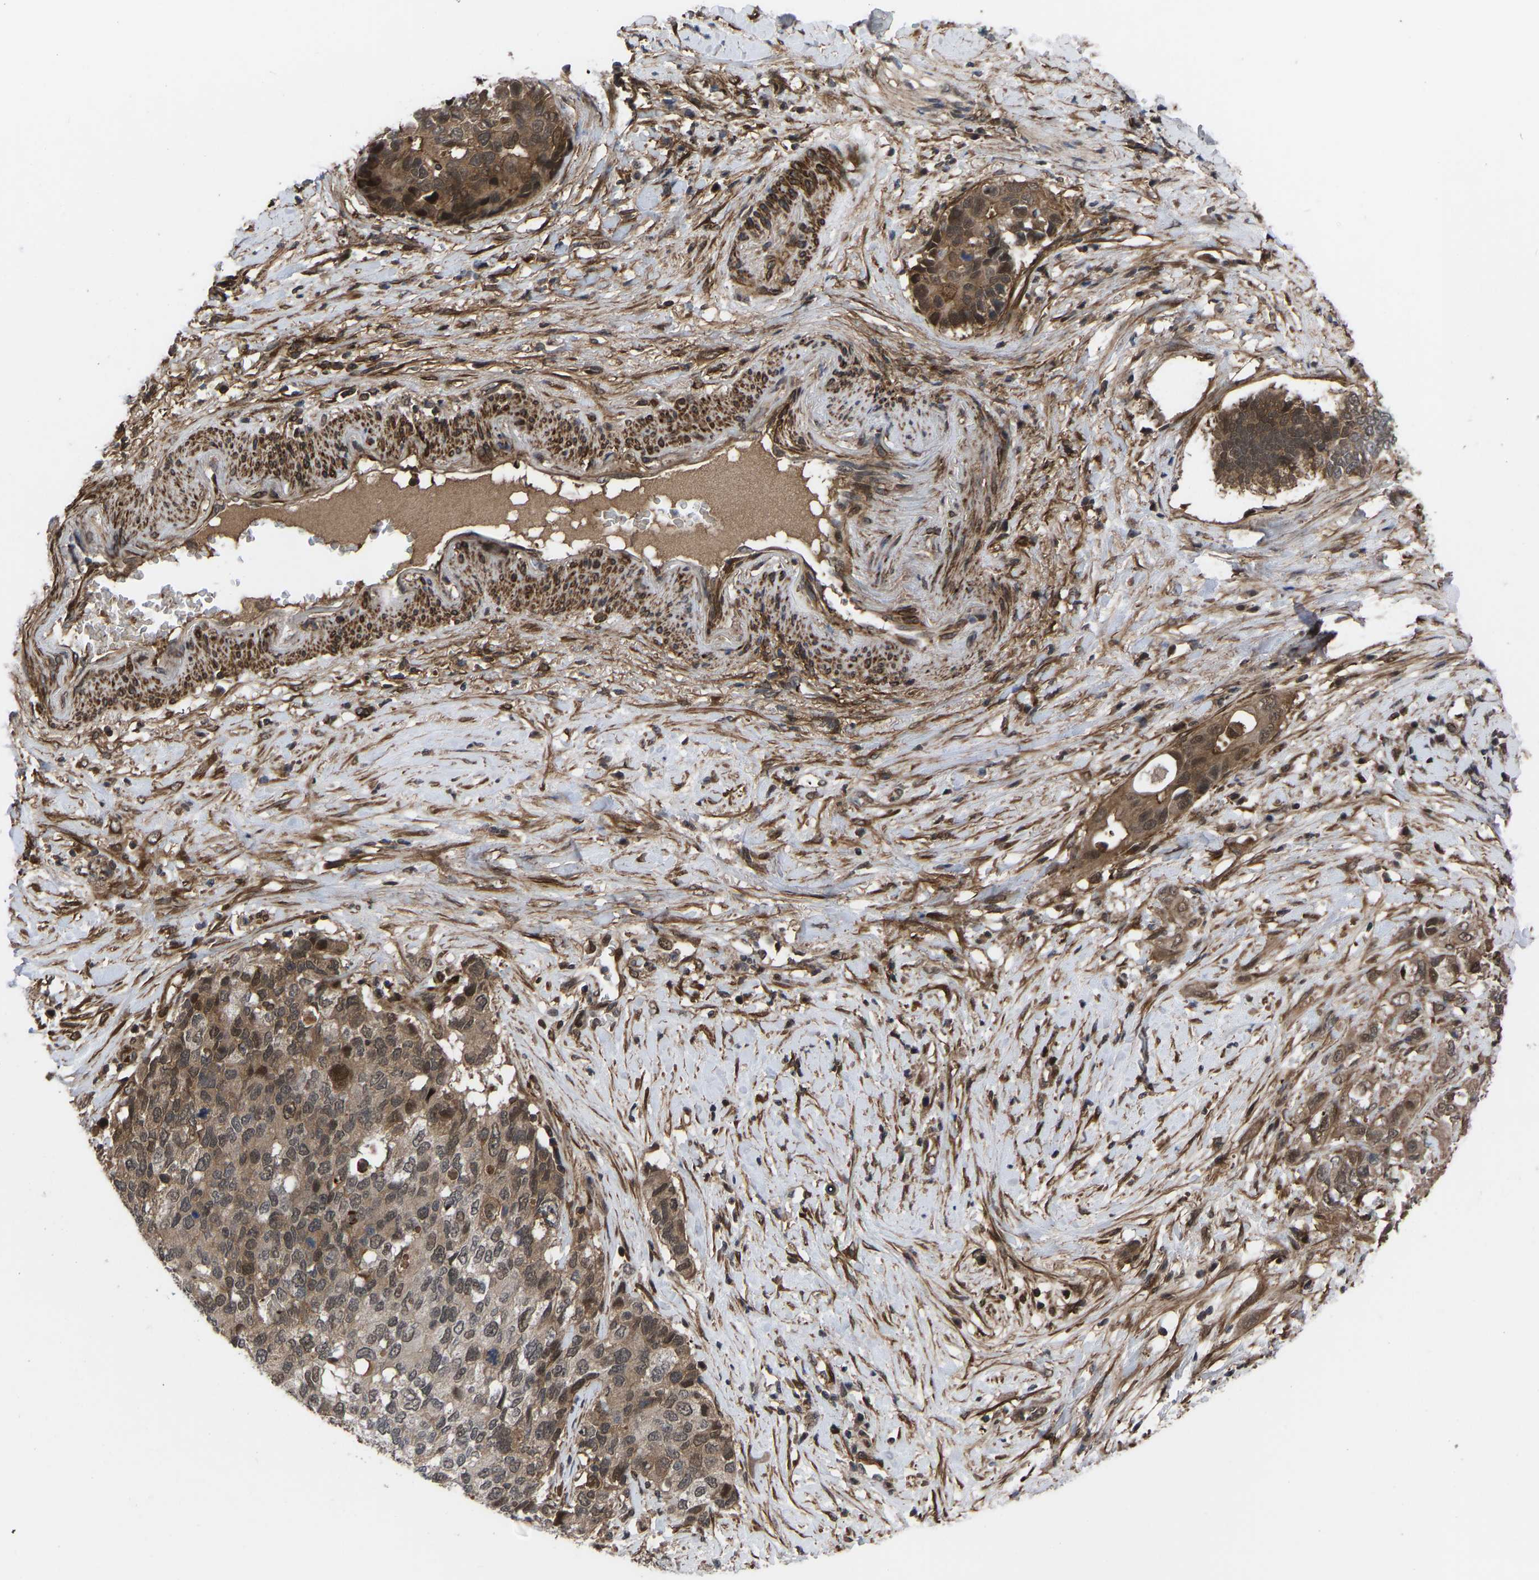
{"staining": {"intensity": "moderate", "quantity": ">75%", "location": "cytoplasmic/membranous,nuclear"}, "tissue": "pancreatic cancer", "cell_type": "Tumor cells", "image_type": "cancer", "snomed": [{"axis": "morphology", "description": "Adenocarcinoma, NOS"}, {"axis": "topography", "description": "Pancreas"}], "caption": "Immunohistochemistry (DAB (3,3'-diaminobenzidine)) staining of pancreatic cancer exhibits moderate cytoplasmic/membranous and nuclear protein expression in about >75% of tumor cells. Using DAB (3,3'-diaminobenzidine) (brown) and hematoxylin (blue) stains, captured at high magnification using brightfield microscopy.", "gene": "CYP7B1", "patient": {"sex": "female", "age": 56}}